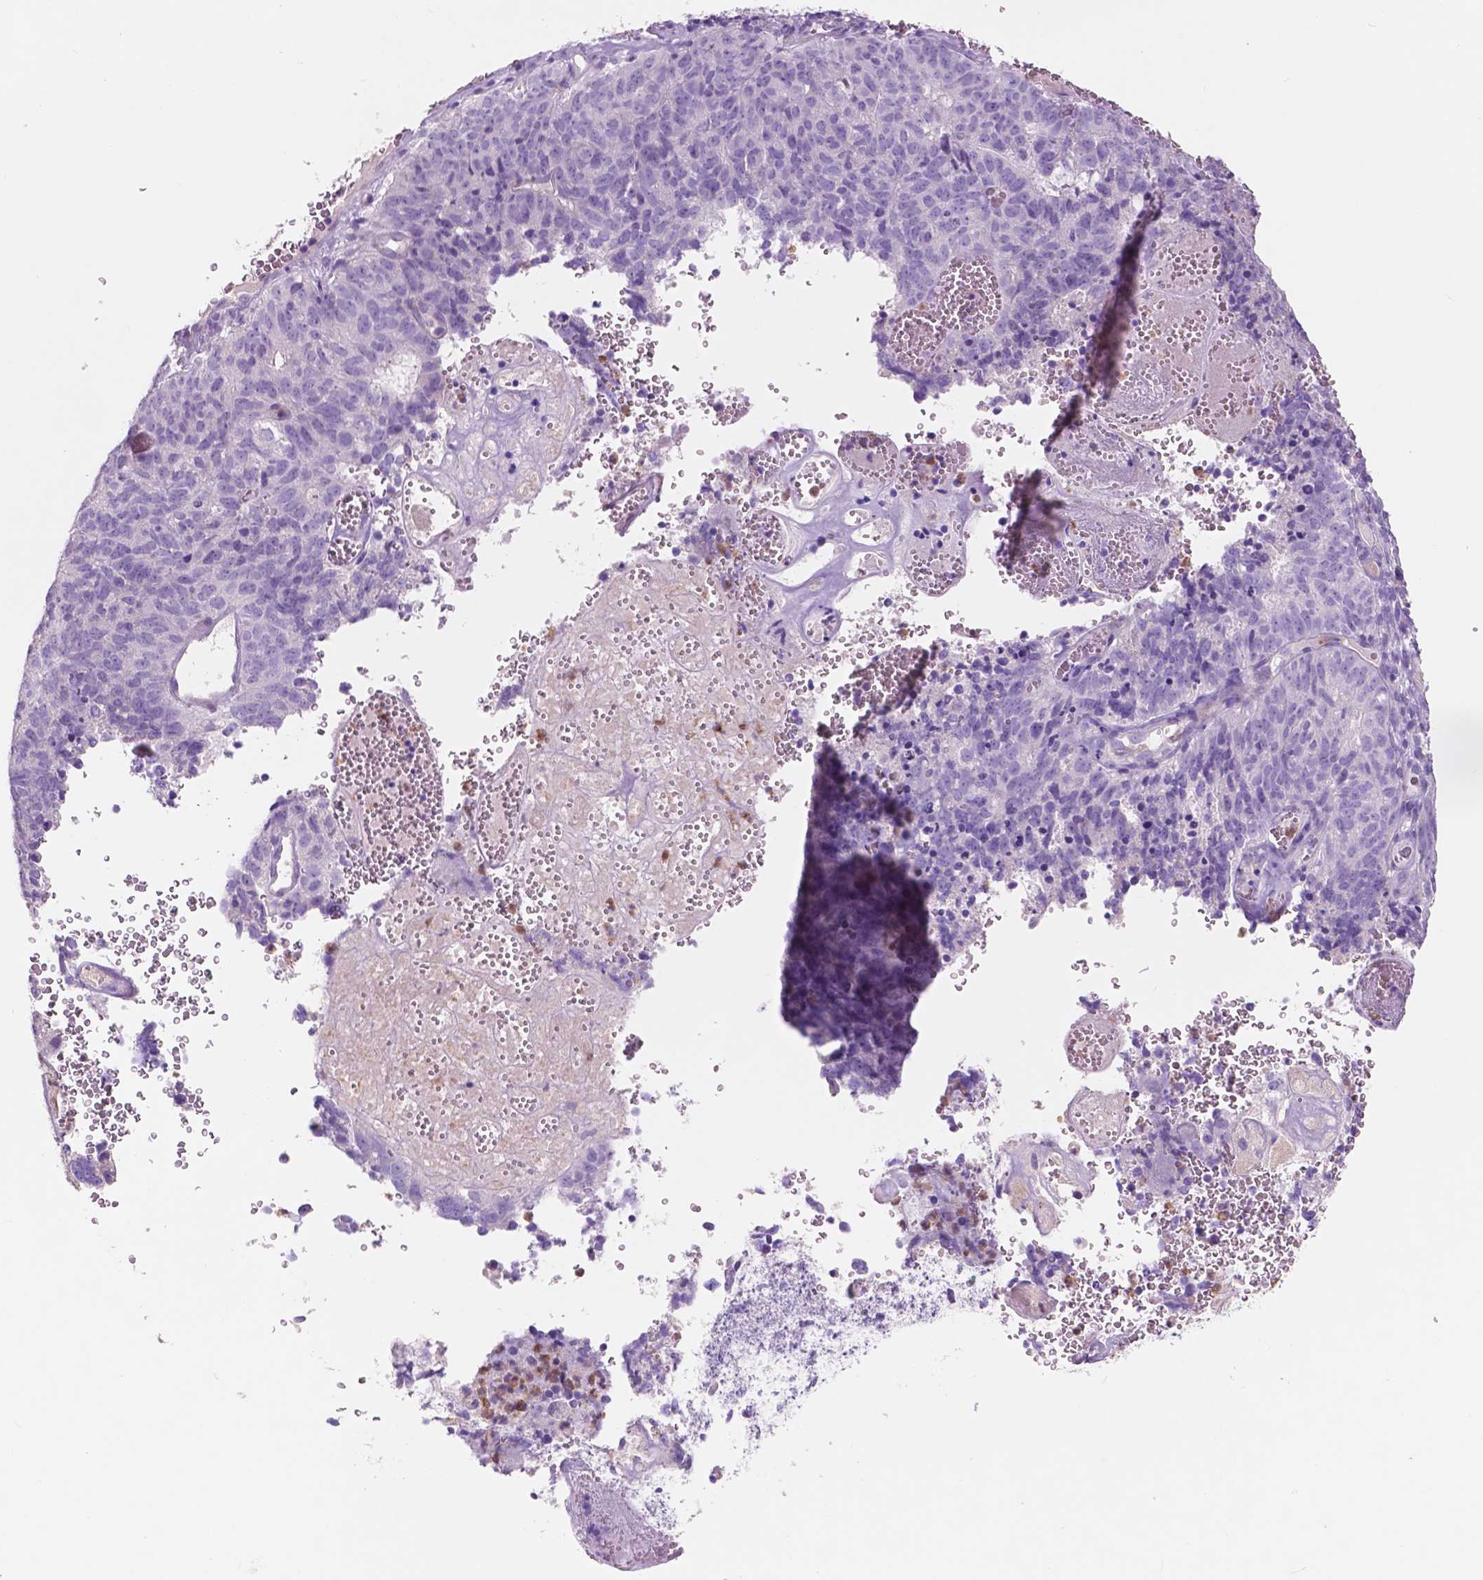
{"staining": {"intensity": "negative", "quantity": "none", "location": "none"}, "tissue": "cervical cancer", "cell_type": "Tumor cells", "image_type": "cancer", "snomed": [{"axis": "morphology", "description": "Adenocarcinoma, NOS"}, {"axis": "topography", "description": "Cervix"}], "caption": "Immunohistochemistry histopathology image of neoplastic tissue: cervical cancer stained with DAB reveals no significant protein staining in tumor cells.", "gene": "CUZD1", "patient": {"sex": "female", "age": 38}}